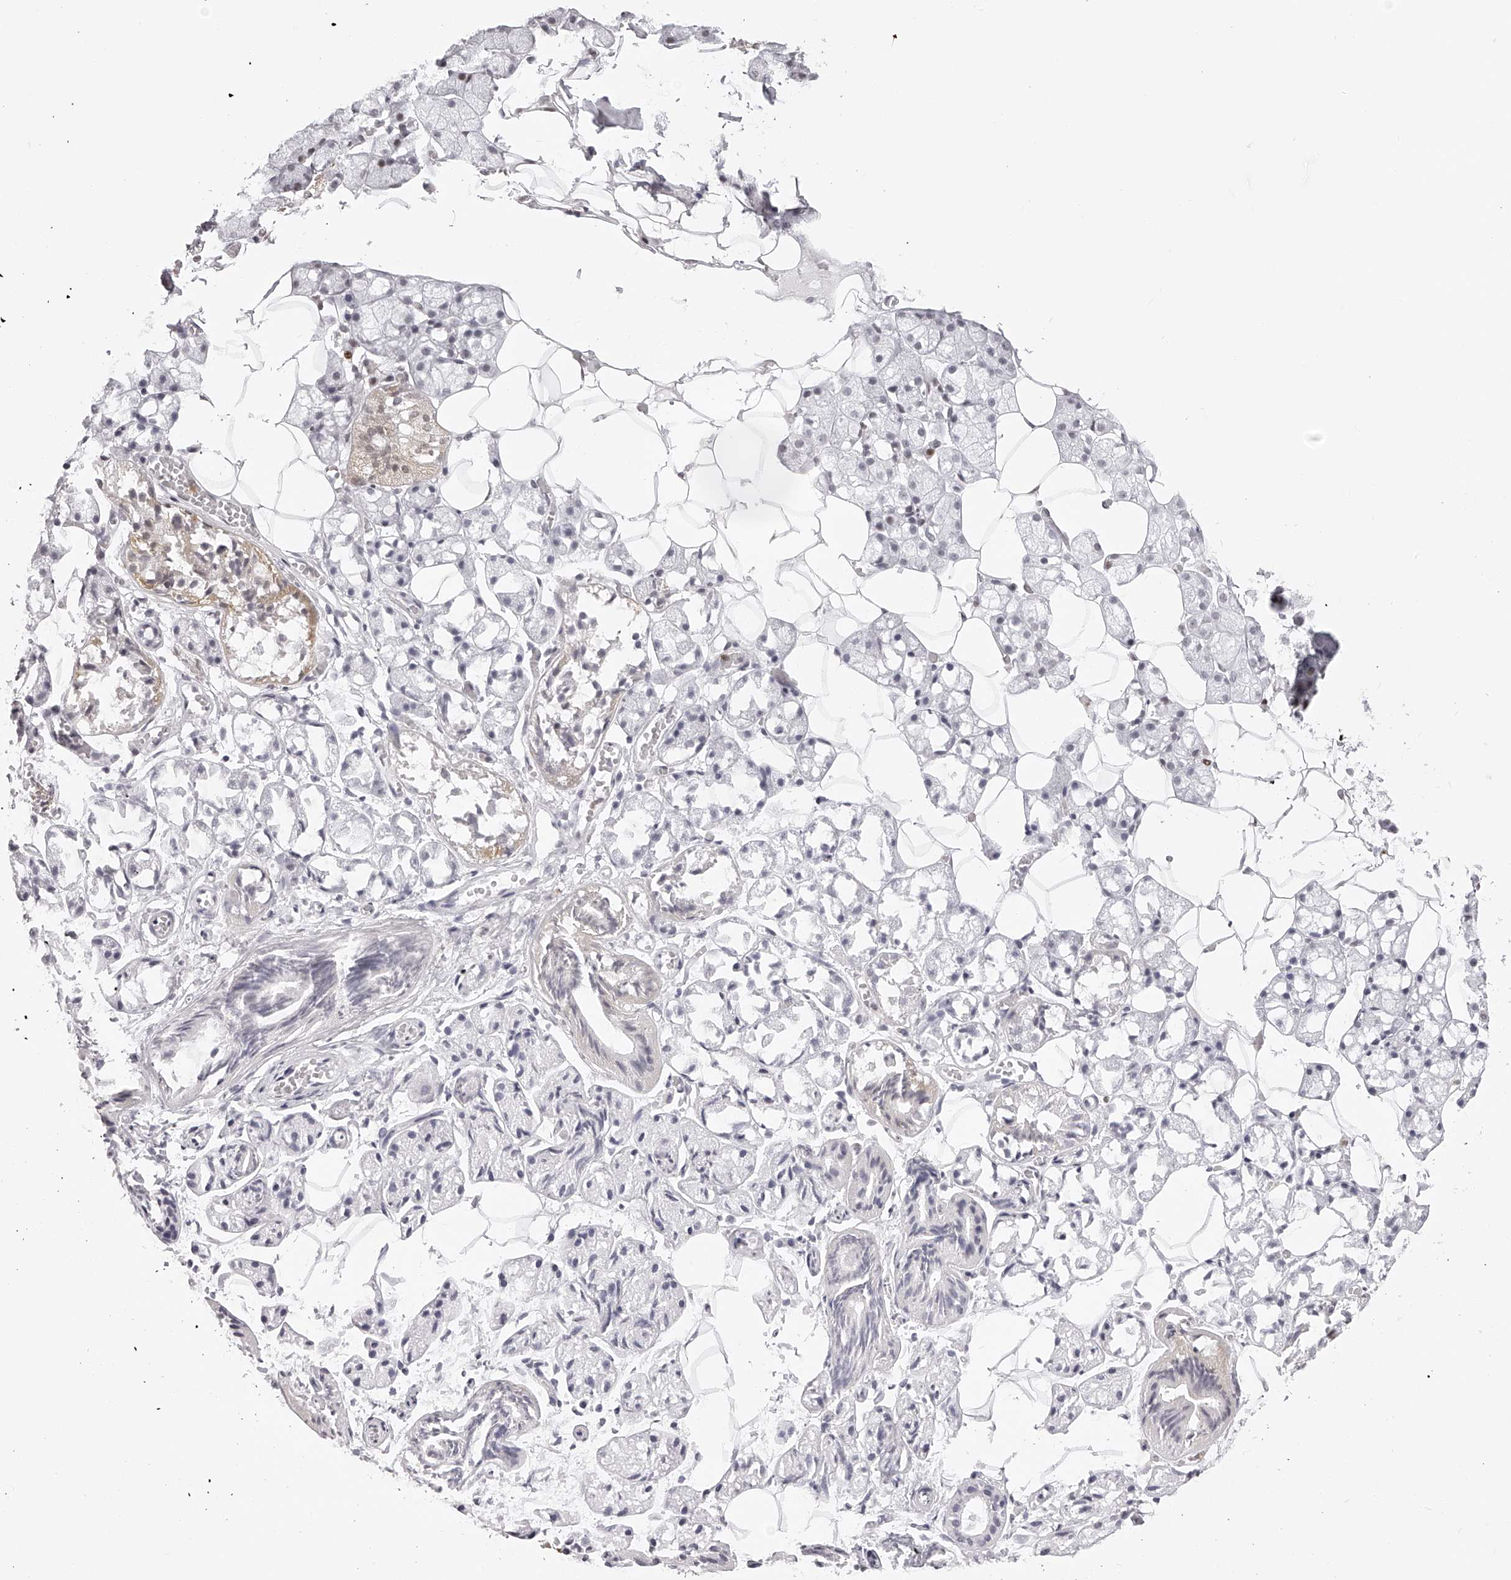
{"staining": {"intensity": "moderate", "quantity": "<25%", "location": "cytoplasmic/membranous,nuclear"}, "tissue": "salivary gland", "cell_type": "Glandular cells", "image_type": "normal", "snomed": [{"axis": "morphology", "description": "Normal tissue, NOS"}, {"axis": "topography", "description": "Salivary gland"}], "caption": "Protein staining of normal salivary gland demonstrates moderate cytoplasmic/membranous,nuclear staining in approximately <25% of glandular cells.", "gene": "PLEKHG1", "patient": {"sex": "female", "age": 33}}